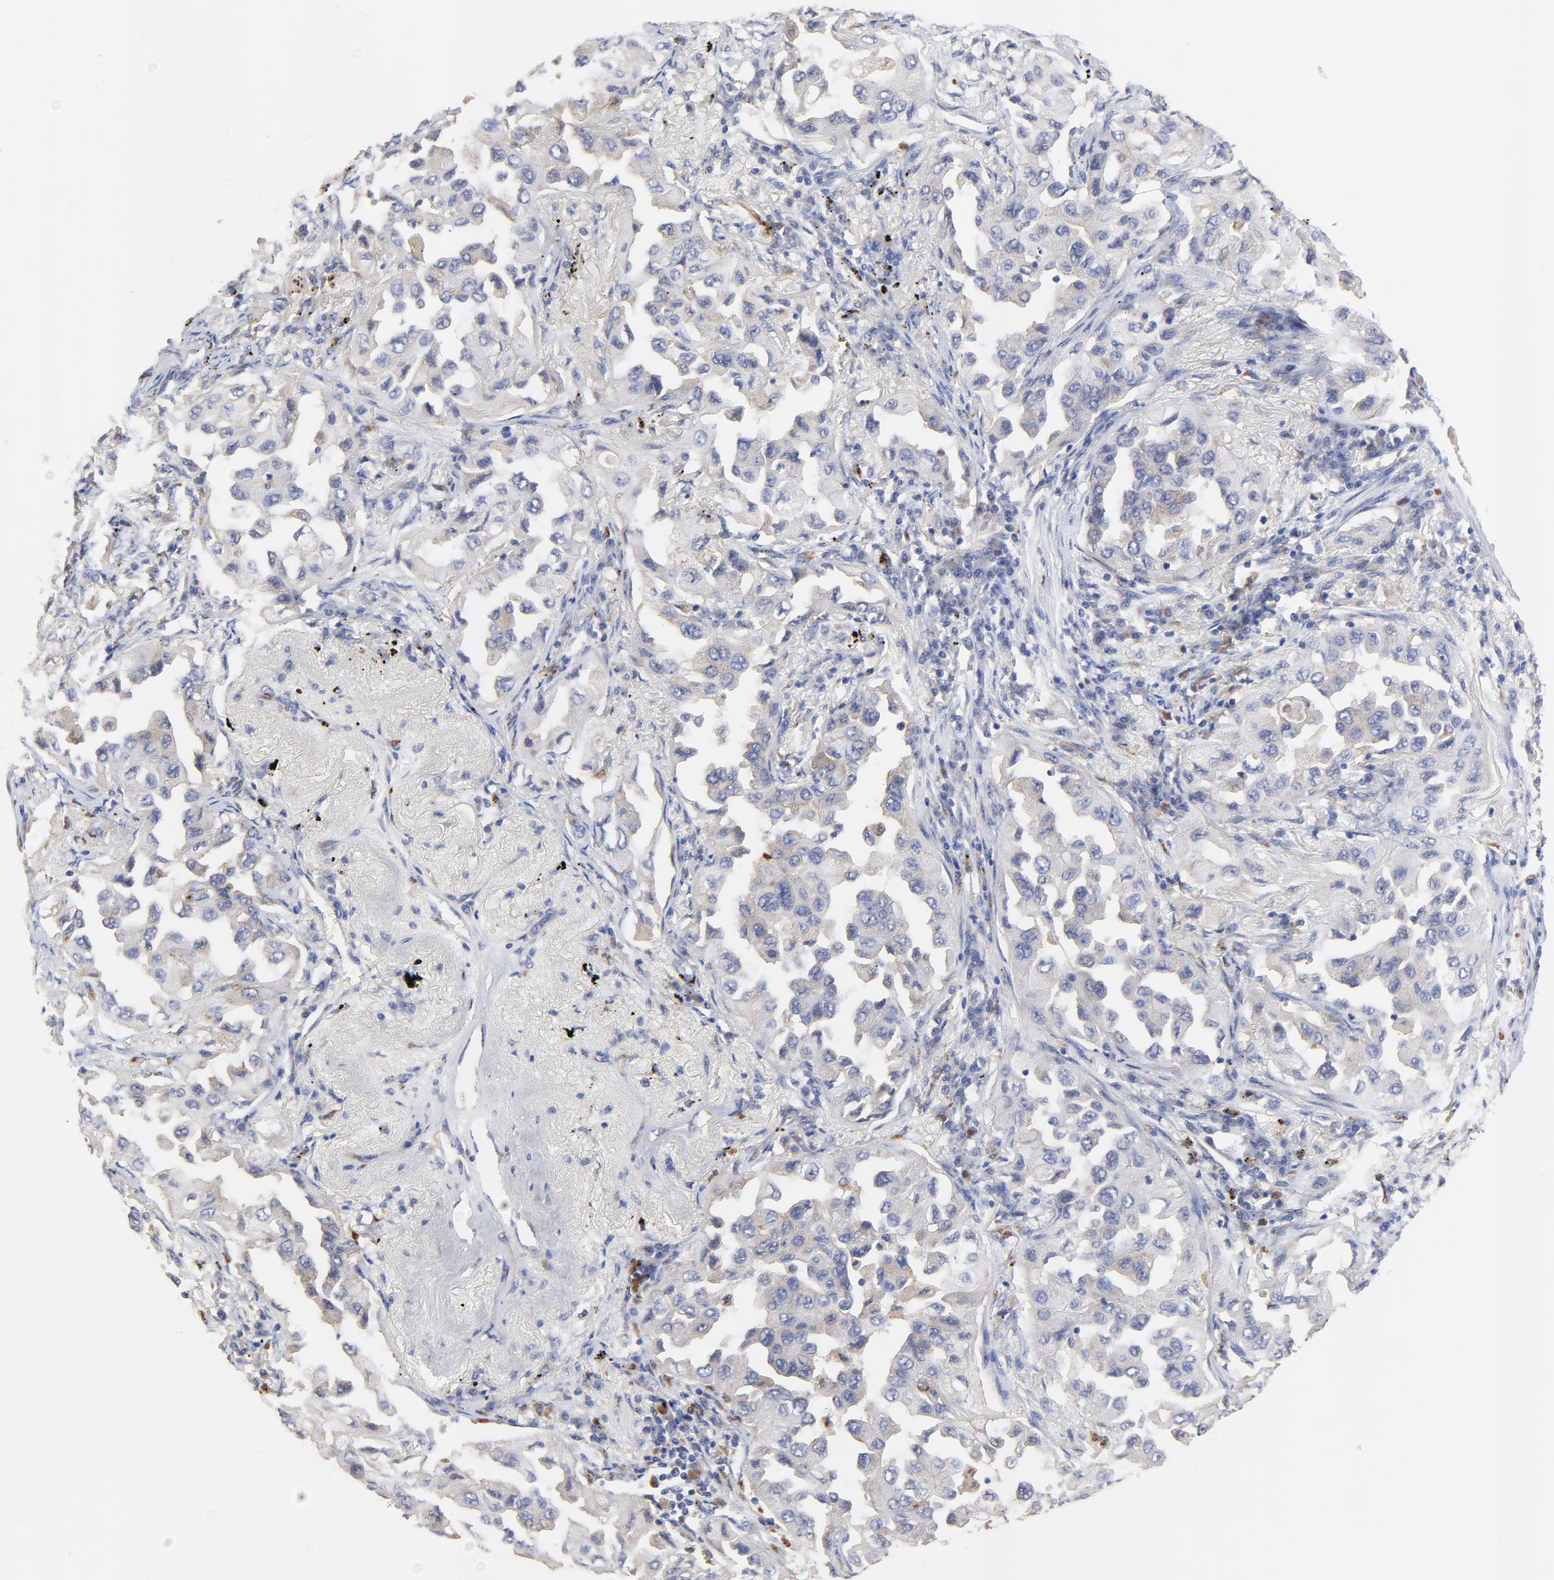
{"staining": {"intensity": "weak", "quantity": "25%-75%", "location": "cytoplasmic/membranous"}, "tissue": "lung cancer", "cell_type": "Tumor cells", "image_type": "cancer", "snomed": [{"axis": "morphology", "description": "Adenocarcinoma, NOS"}, {"axis": "topography", "description": "Lung"}], "caption": "High-magnification brightfield microscopy of lung adenocarcinoma stained with DAB (3,3'-diaminobenzidine) (brown) and counterstained with hematoxylin (blue). tumor cells exhibit weak cytoplasmic/membranous staining is present in approximately25%-75% of cells. (DAB IHC with brightfield microscopy, high magnification).", "gene": "FBXL2", "patient": {"sex": "female", "age": 65}}